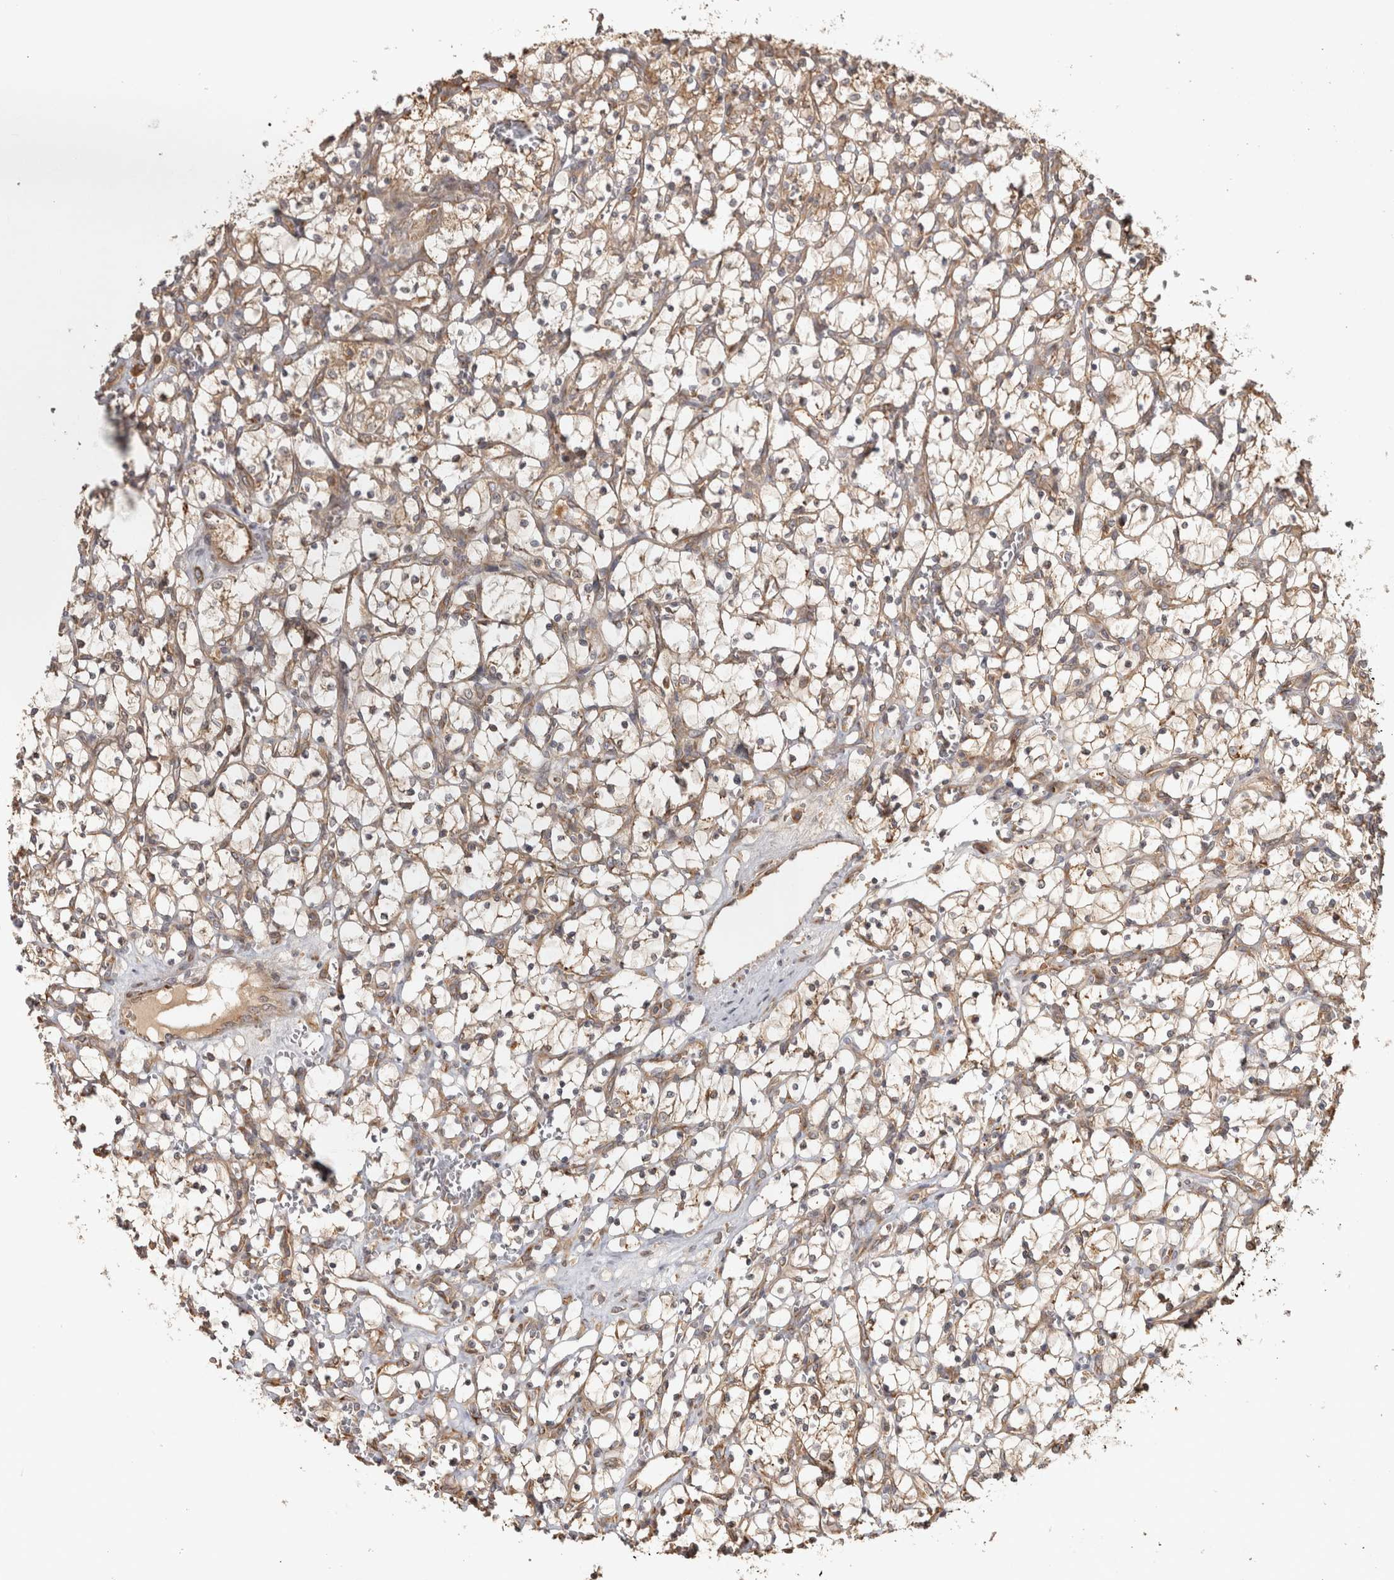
{"staining": {"intensity": "weak", "quantity": ">75%", "location": "cytoplasmic/membranous"}, "tissue": "renal cancer", "cell_type": "Tumor cells", "image_type": "cancer", "snomed": [{"axis": "morphology", "description": "Adenocarcinoma, NOS"}, {"axis": "topography", "description": "Kidney"}], "caption": "A high-resolution photomicrograph shows immunohistochemistry staining of renal cancer, which shows weak cytoplasmic/membranous staining in approximately >75% of tumor cells.", "gene": "CAMSAP2", "patient": {"sex": "female", "age": 69}}